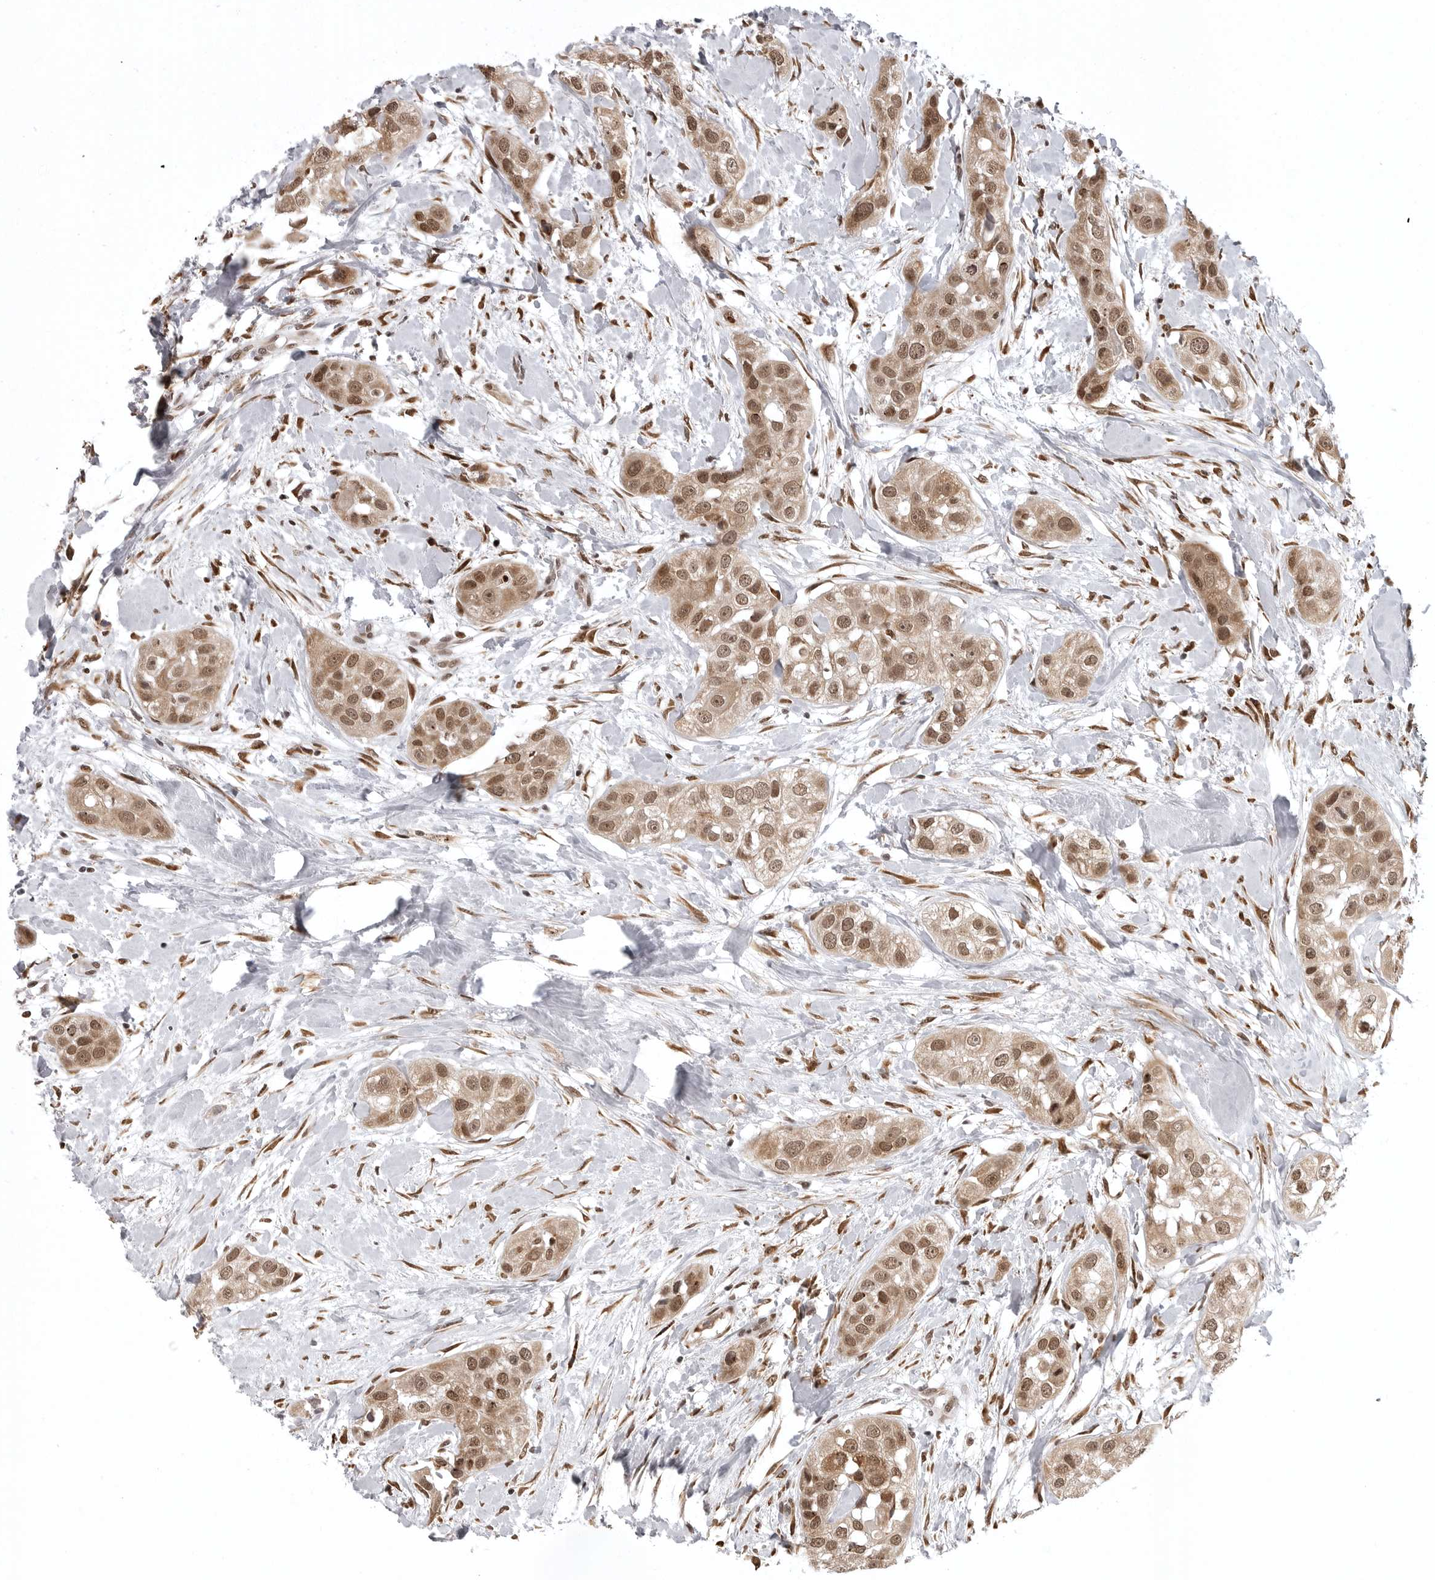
{"staining": {"intensity": "moderate", "quantity": ">75%", "location": "cytoplasmic/membranous,nuclear"}, "tissue": "head and neck cancer", "cell_type": "Tumor cells", "image_type": "cancer", "snomed": [{"axis": "morphology", "description": "Normal tissue, NOS"}, {"axis": "morphology", "description": "Squamous cell carcinoma, NOS"}, {"axis": "topography", "description": "Skeletal muscle"}, {"axis": "topography", "description": "Head-Neck"}], "caption": "Immunohistochemistry (IHC) photomicrograph of neoplastic tissue: human head and neck squamous cell carcinoma stained using immunohistochemistry demonstrates medium levels of moderate protein expression localized specifically in the cytoplasmic/membranous and nuclear of tumor cells, appearing as a cytoplasmic/membranous and nuclear brown color.", "gene": "PRDM10", "patient": {"sex": "male", "age": 51}}